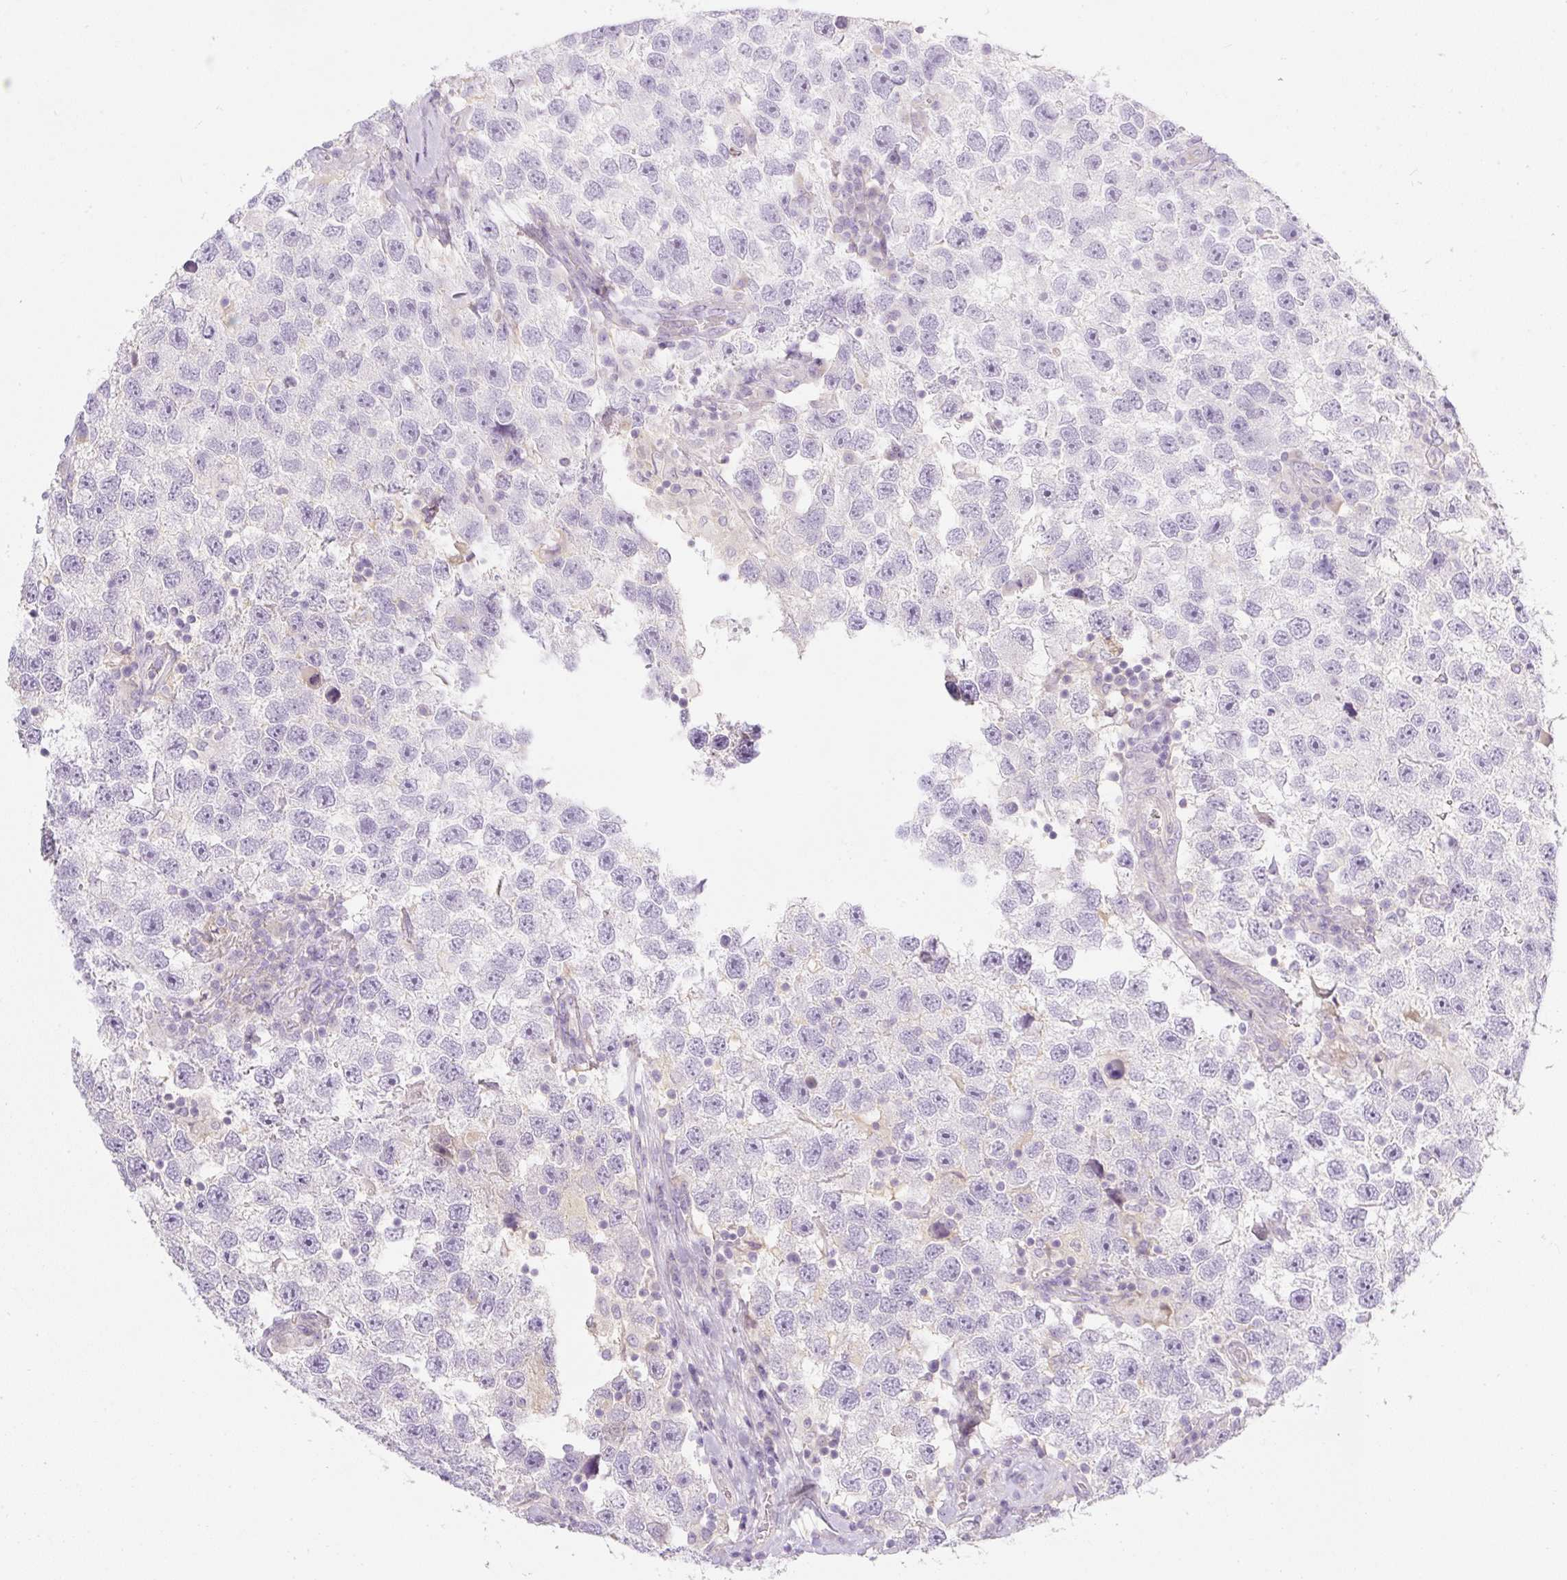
{"staining": {"intensity": "negative", "quantity": "none", "location": "none"}, "tissue": "testis cancer", "cell_type": "Tumor cells", "image_type": "cancer", "snomed": [{"axis": "morphology", "description": "Seminoma, NOS"}, {"axis": "topography", "description": "Testis"}], "caption": "Immunohistochemistry (IHC) histopathology image of neoplastic tissue: human testis seminoma stained with DAB demonstrates no significant protein staining in tumor cells.", "gene": "MIA2", "patient": {"sex": "male", "age": 26}}